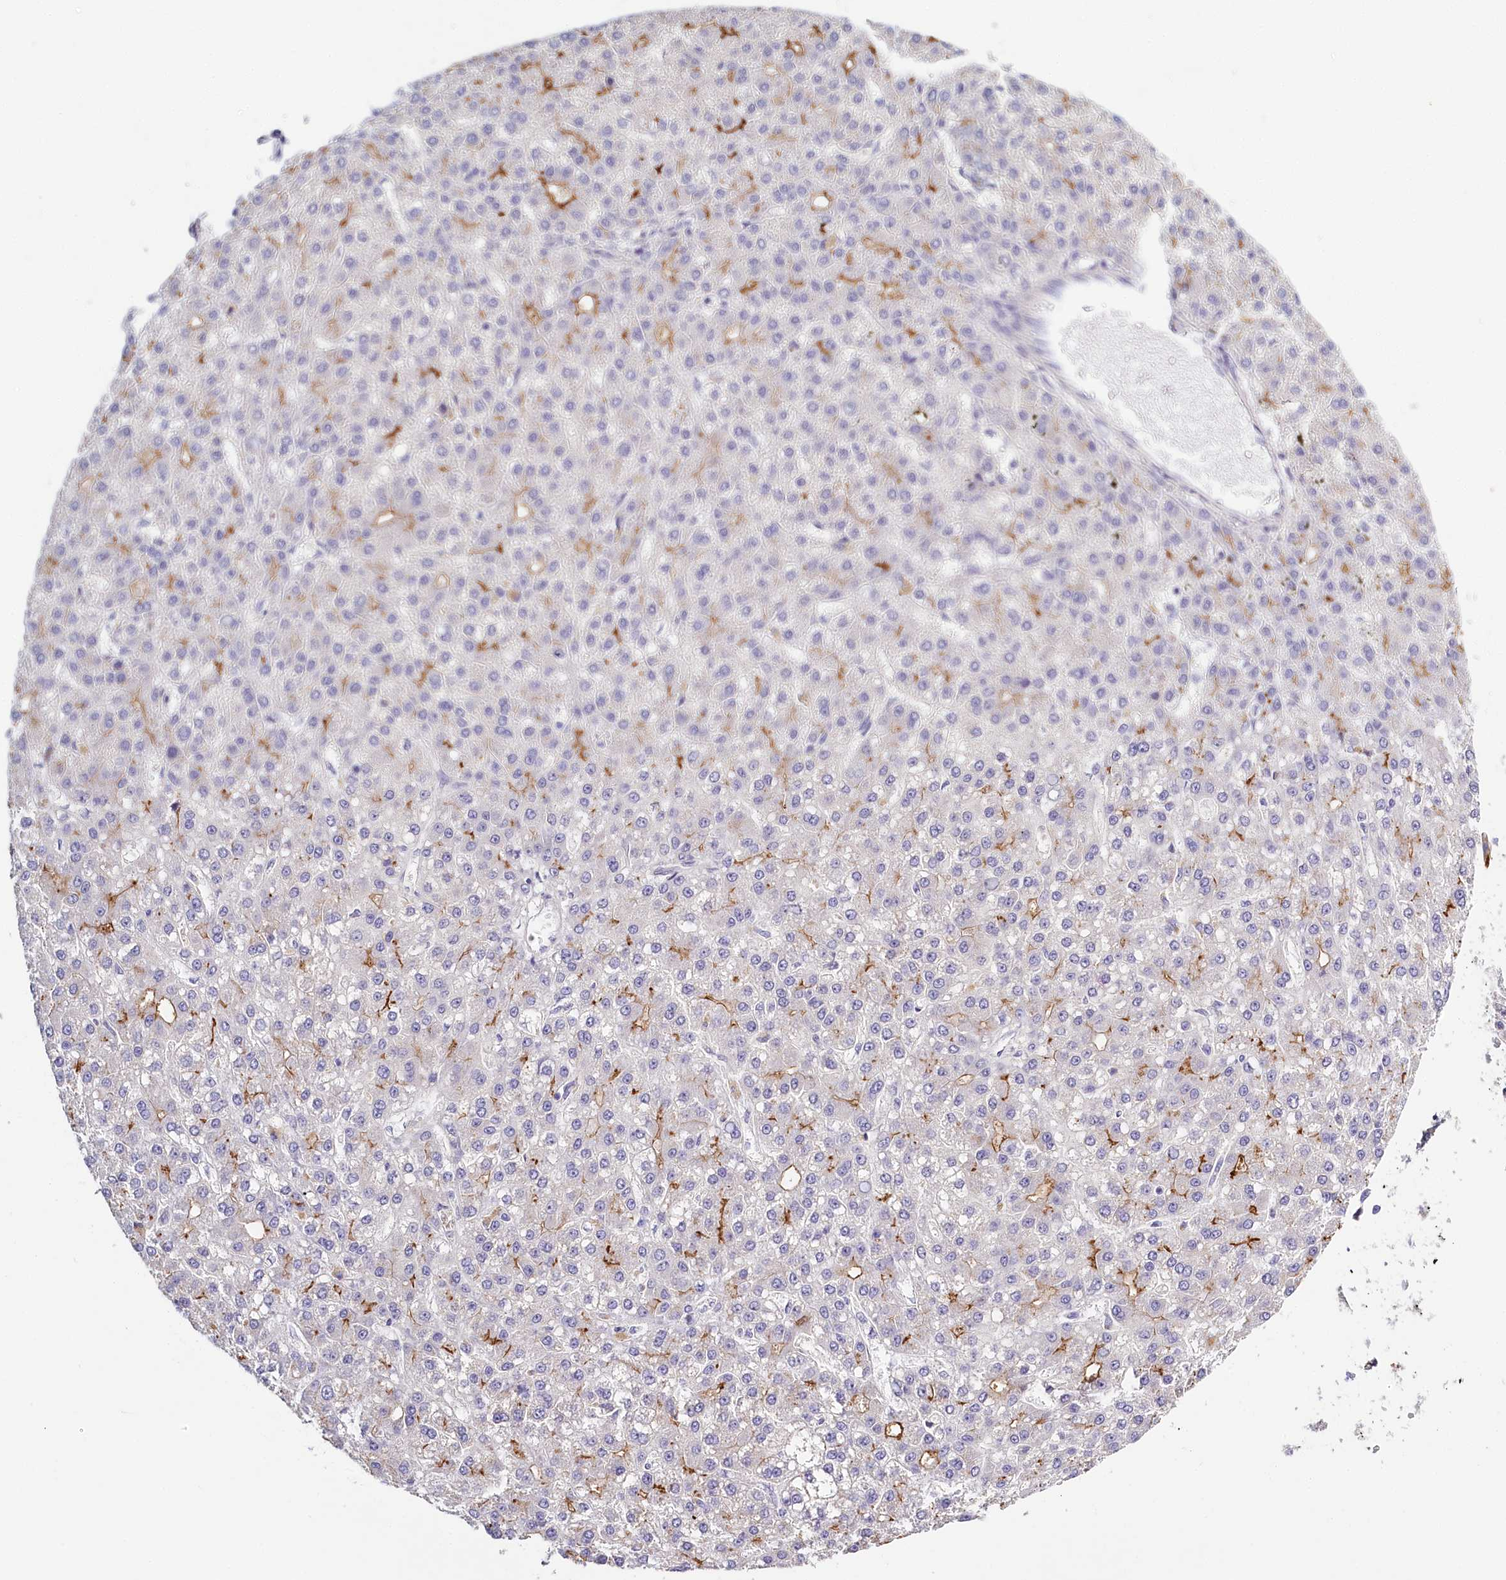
{"staining": {"intensity": "moderate", "quantity": "<25%", "location": "cytoplasmic/membranous"}, "tissue": "liver cancer", "cell_type": "Tumor cells", "image_type": "cancer", "snomed": [{"axis": "morphology", "description": "Carcinoma, Hepatocellular, NOS"}, {"axis": "topography", "description": "Liver"}], "caption": "A low amount of moderate cytoplasmic/membranous expression is present in about <25% of tumor cells in liver cancer (hepatocellular carcinoma) tissue.", "gene": "PDE6D", "patient": {"sex": "male", "age": 67}}